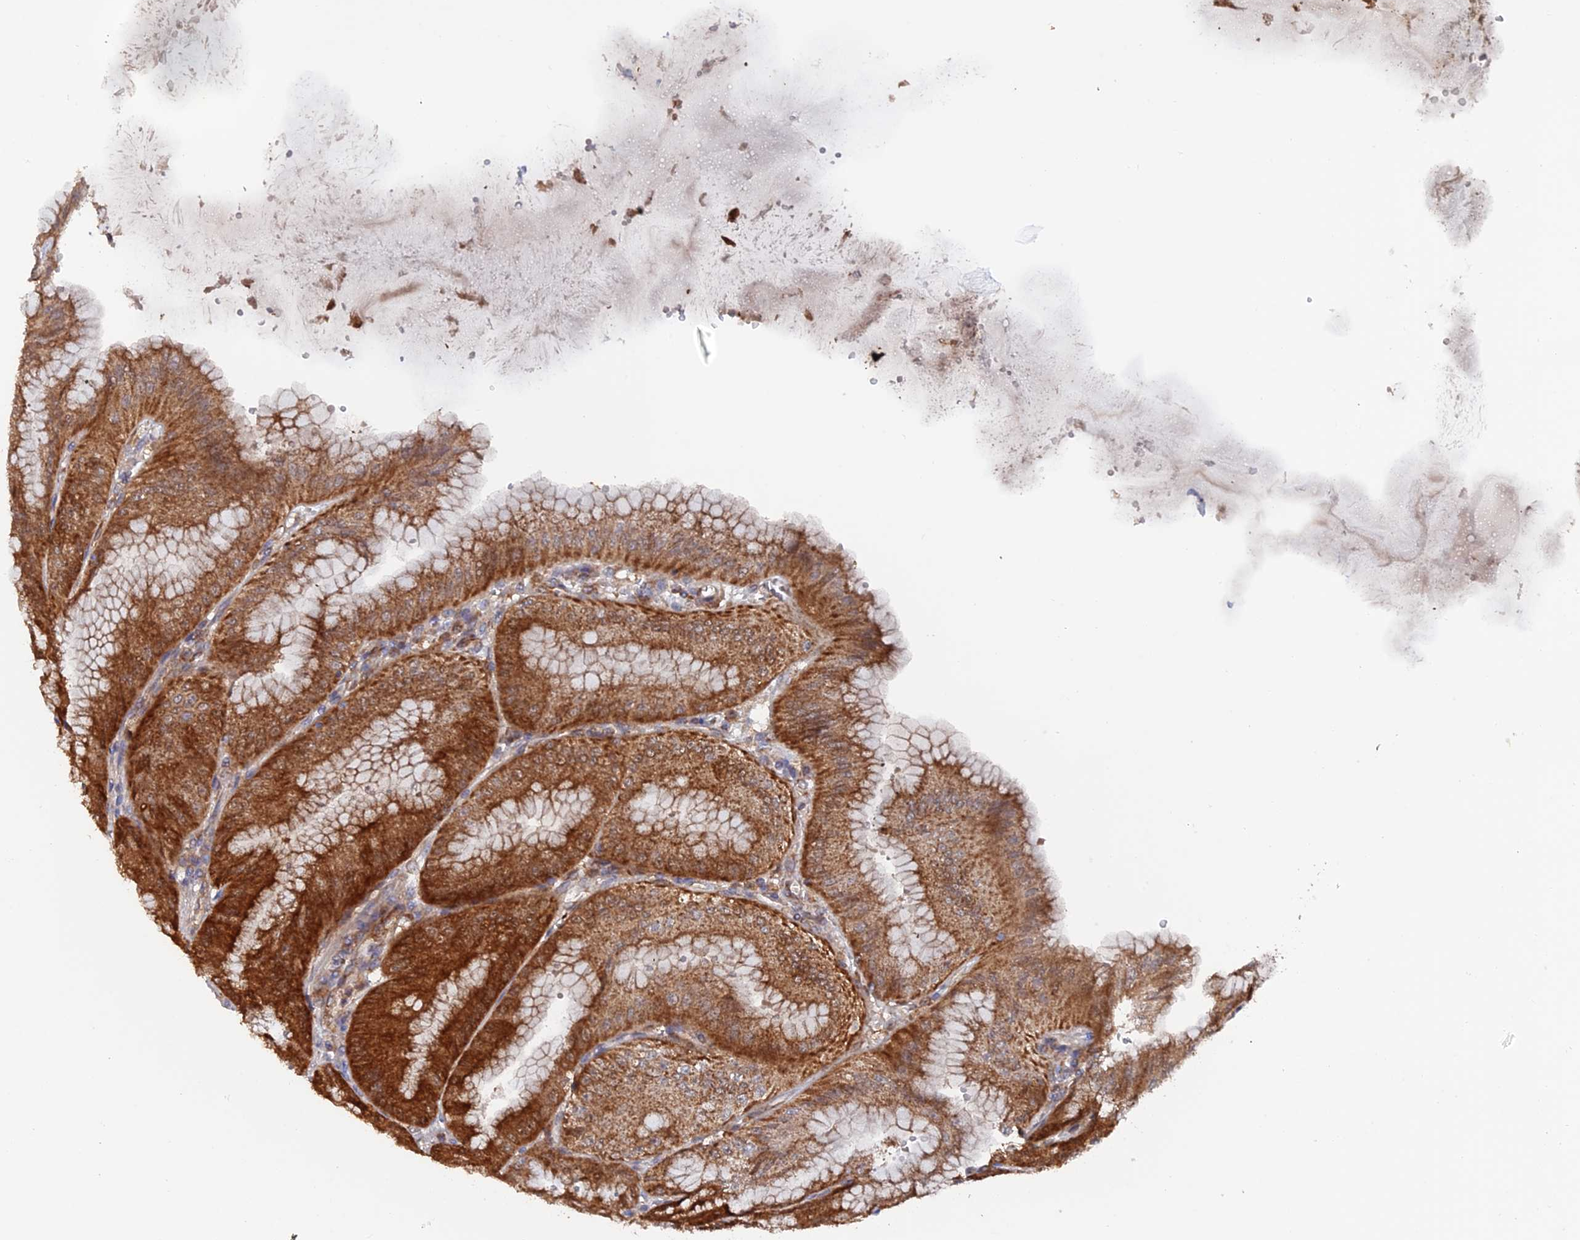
{"staining": {"intensity": "strong", "quantity": ">75%", "location": "cytoplasmic/membranous"}, "tissue": "stomach", "cell_type": "Glandular cells", "image_type": "normal", "snomed": [{"axis": "morphology", "description": "Normal tissue, NOS"}, {"axis": "topography", "description": "Stomach, lower"}], "caption": "Stomach stained with immunohistochemistry (IHC) shows strong cytoplasmic/membranous staining in approximately >75% of glandular cells. (IHC, brightfield microscopy, high magnification).", "gene": "DTYMK", "patient": {"sex": "male", "age": 71}}